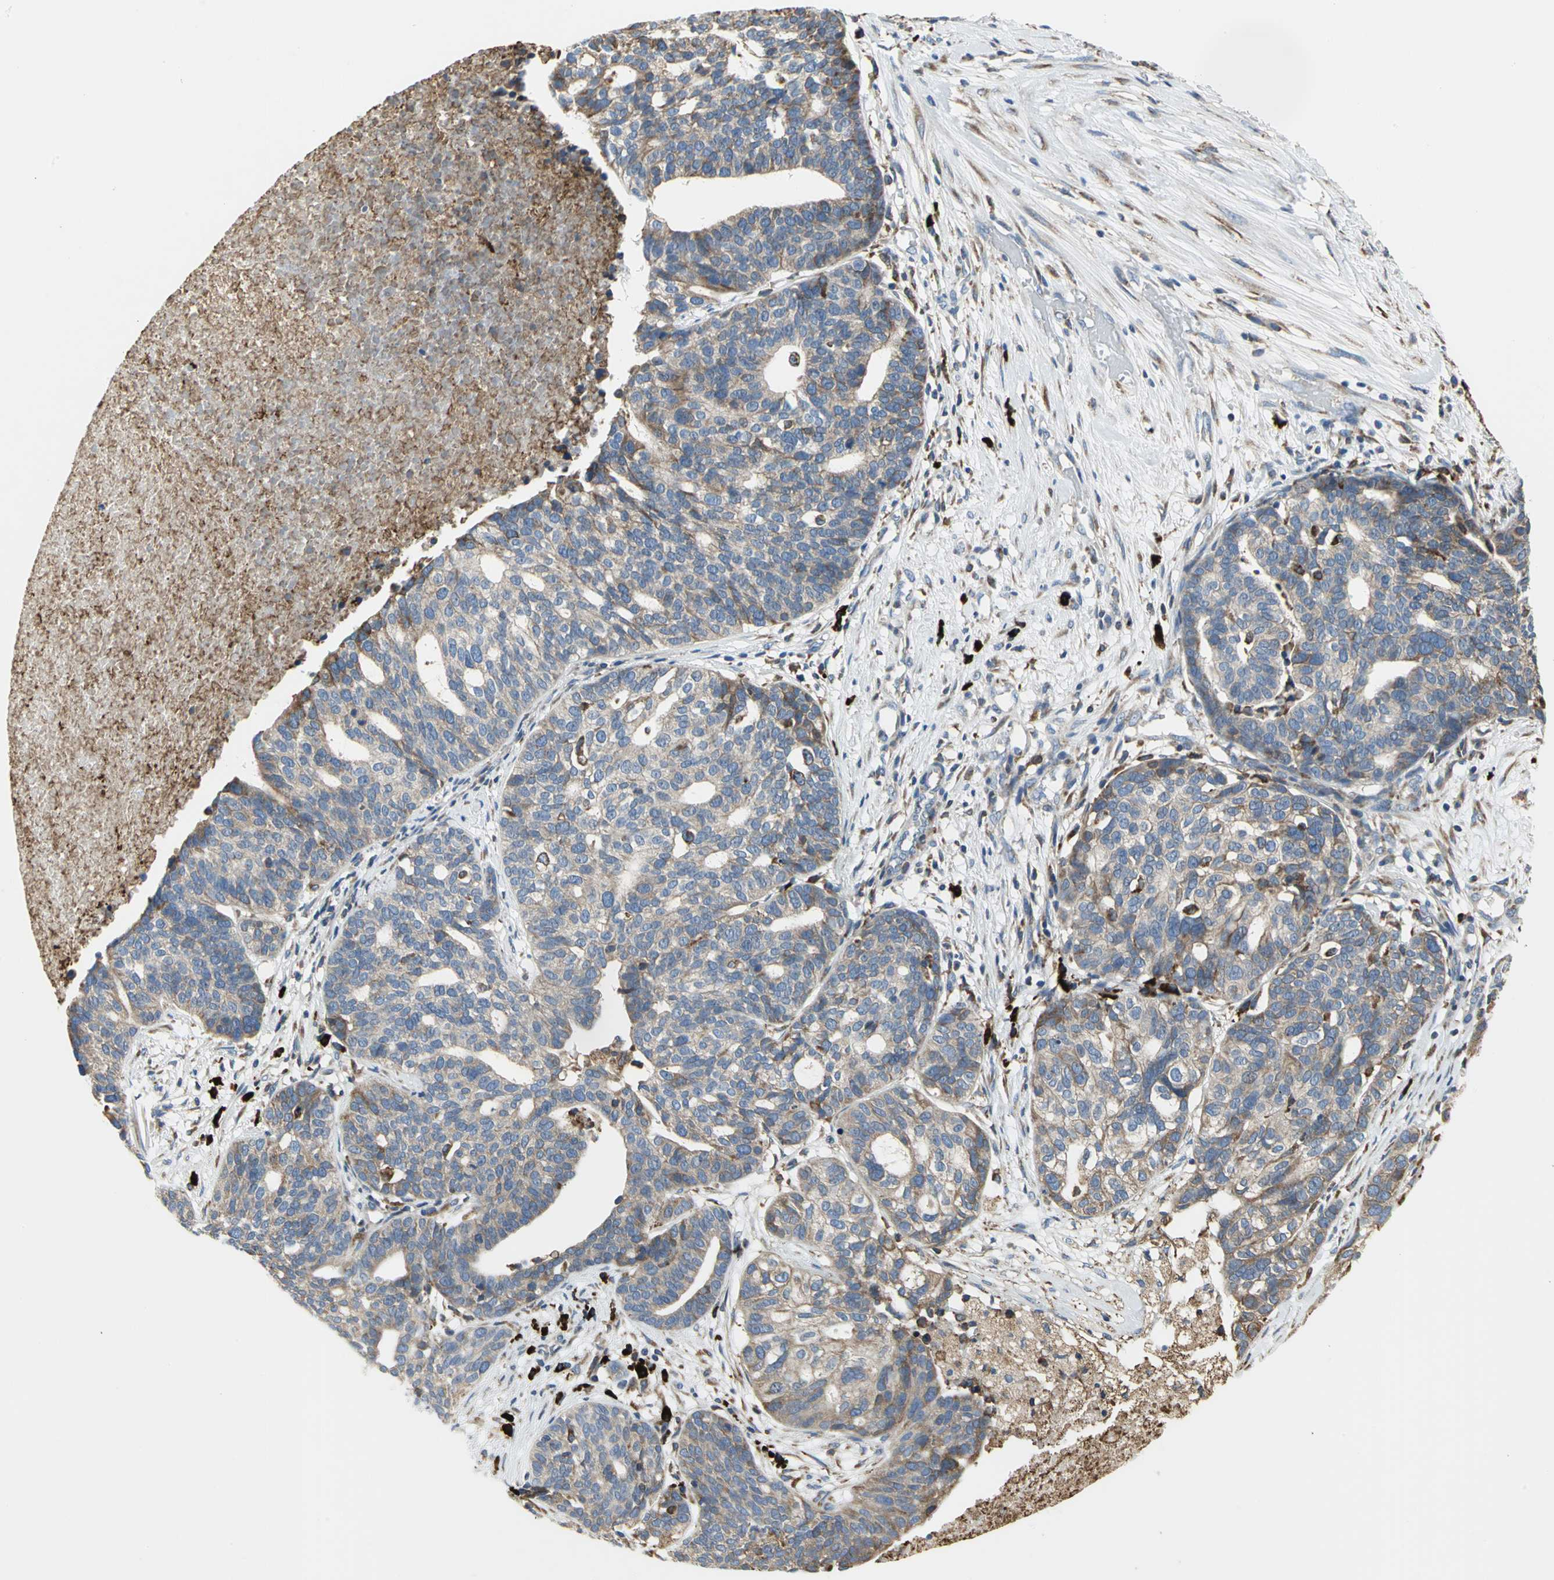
{"staining": {"intensity": "weak", "quantity": ">75%", "location": "cytoplasmic/membranous"}, "tissue": "ovarian cancer", "cell_type": "Tumor cells", "image_type": "cancer", "snomed": [{"axis": "morphology", "description": "Cystadenocarcinoma, serous, NOS"}, {"axis": "topography", "description": "Ovary"}], "caption": "Immunohistochemical staining of ovarian cancer (serous cystadenocarcinoma) reveals low levels of weak cytoplasmic/membranous expression in about >75% of tumor cells. The protein is stained brown, and the nuclei are stained in blue (DAB (3,3'-diaminobenzidine) IHC with brightfield microscopy, high magnification).", "gene": "SDF2L1", "patient": {"sex": "female", "age": 59}}